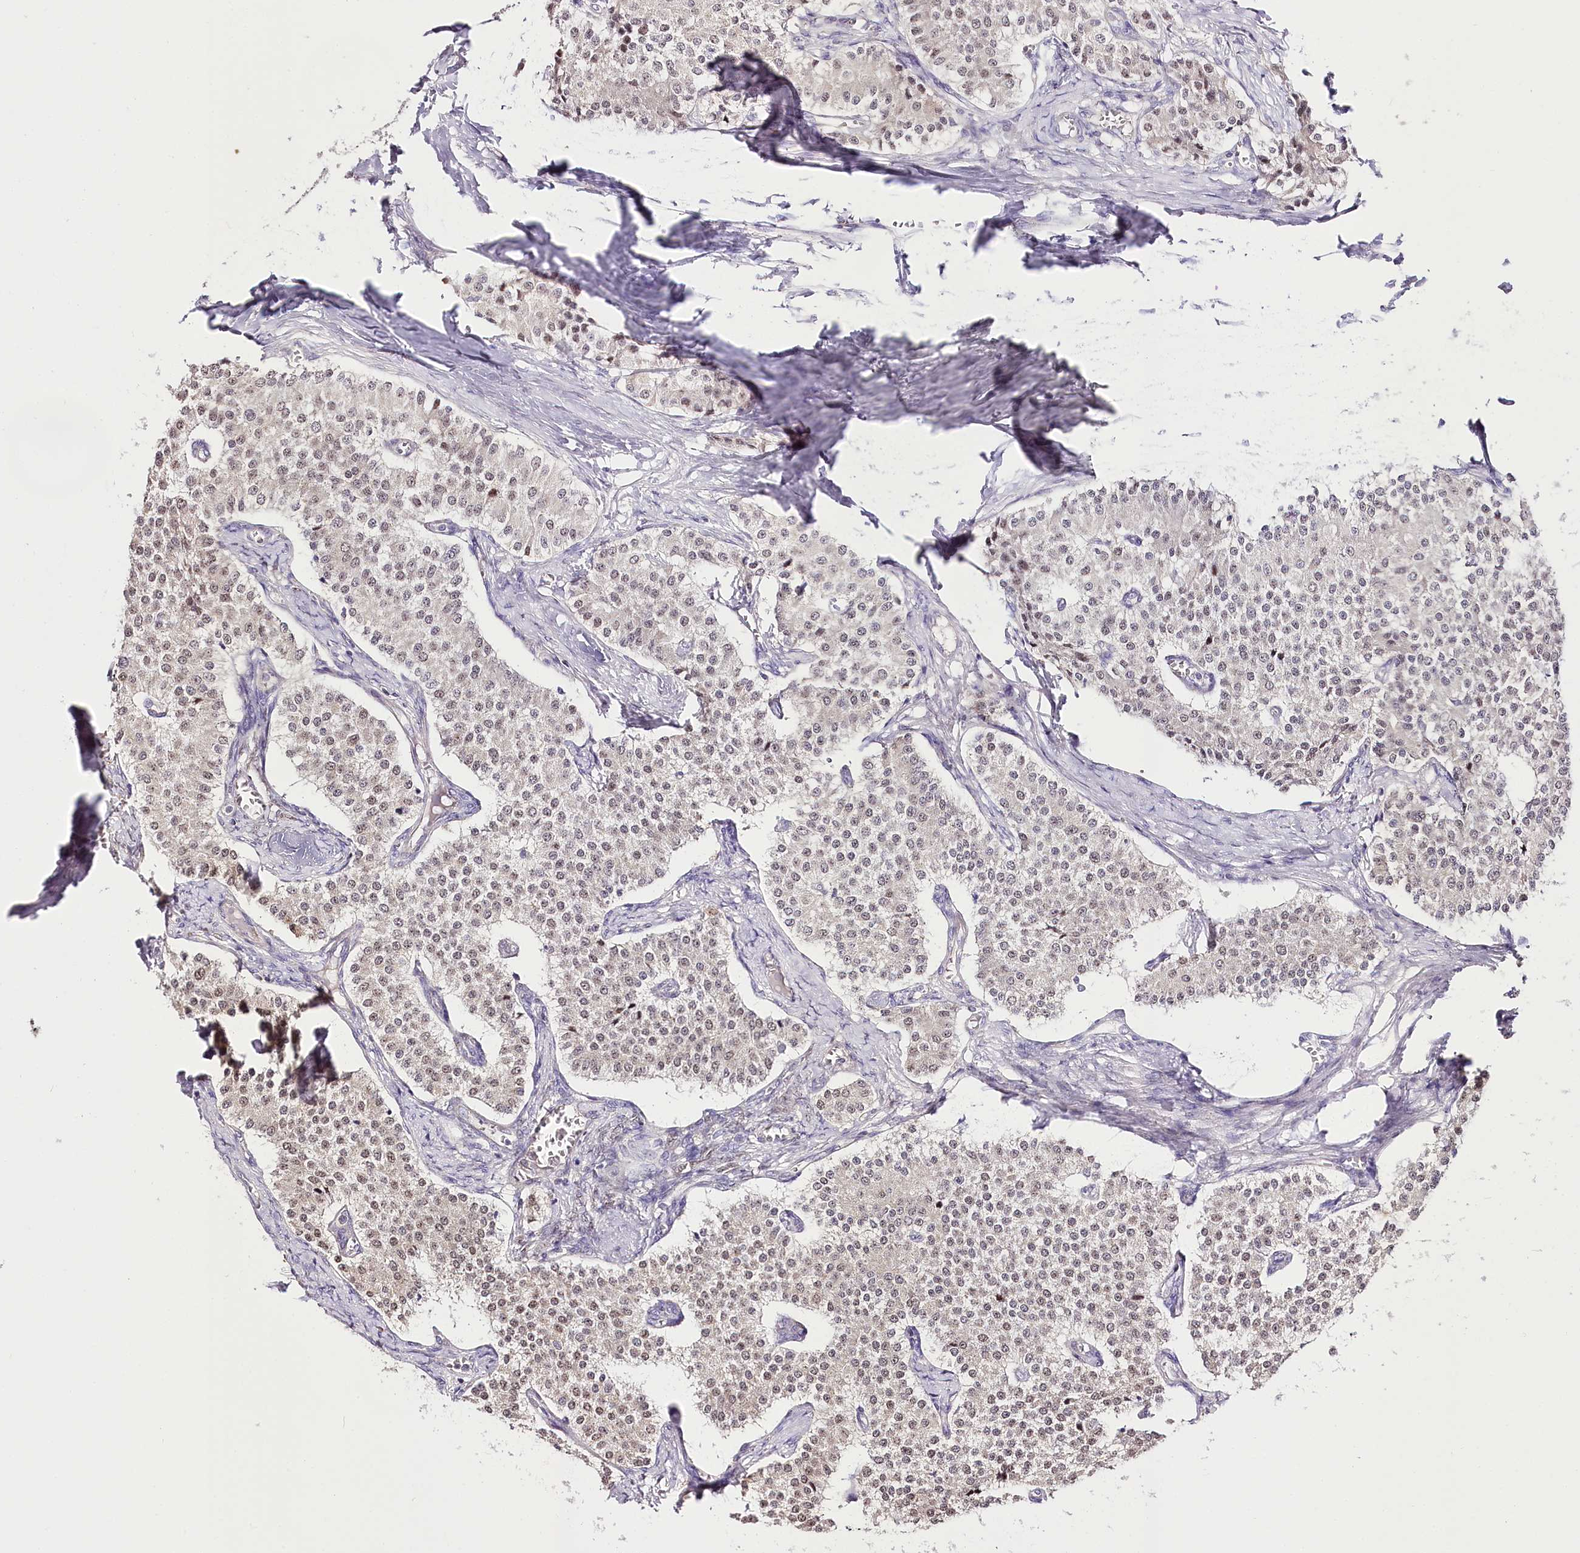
{"staining": {"intensity": "weak", "quantity": ">75%", "location": "nuclear"}, "tissue": "carcinoid", "cell_type": "Tumor cells", "image_type": "cancer", "snomed": [{"axis": "morphology", "description": "Carcinoid, malignant, NOS"}, {"axis": "topography", "description": "Colon"}], "caption": "Immunohistochemical staining of human malignant carcinoid demonstrates low levels of weak nuclear staining in approximately >75% of tumor cells.", "gene": "ZNF226", "patient": {"sex": "female", "age": 52}}